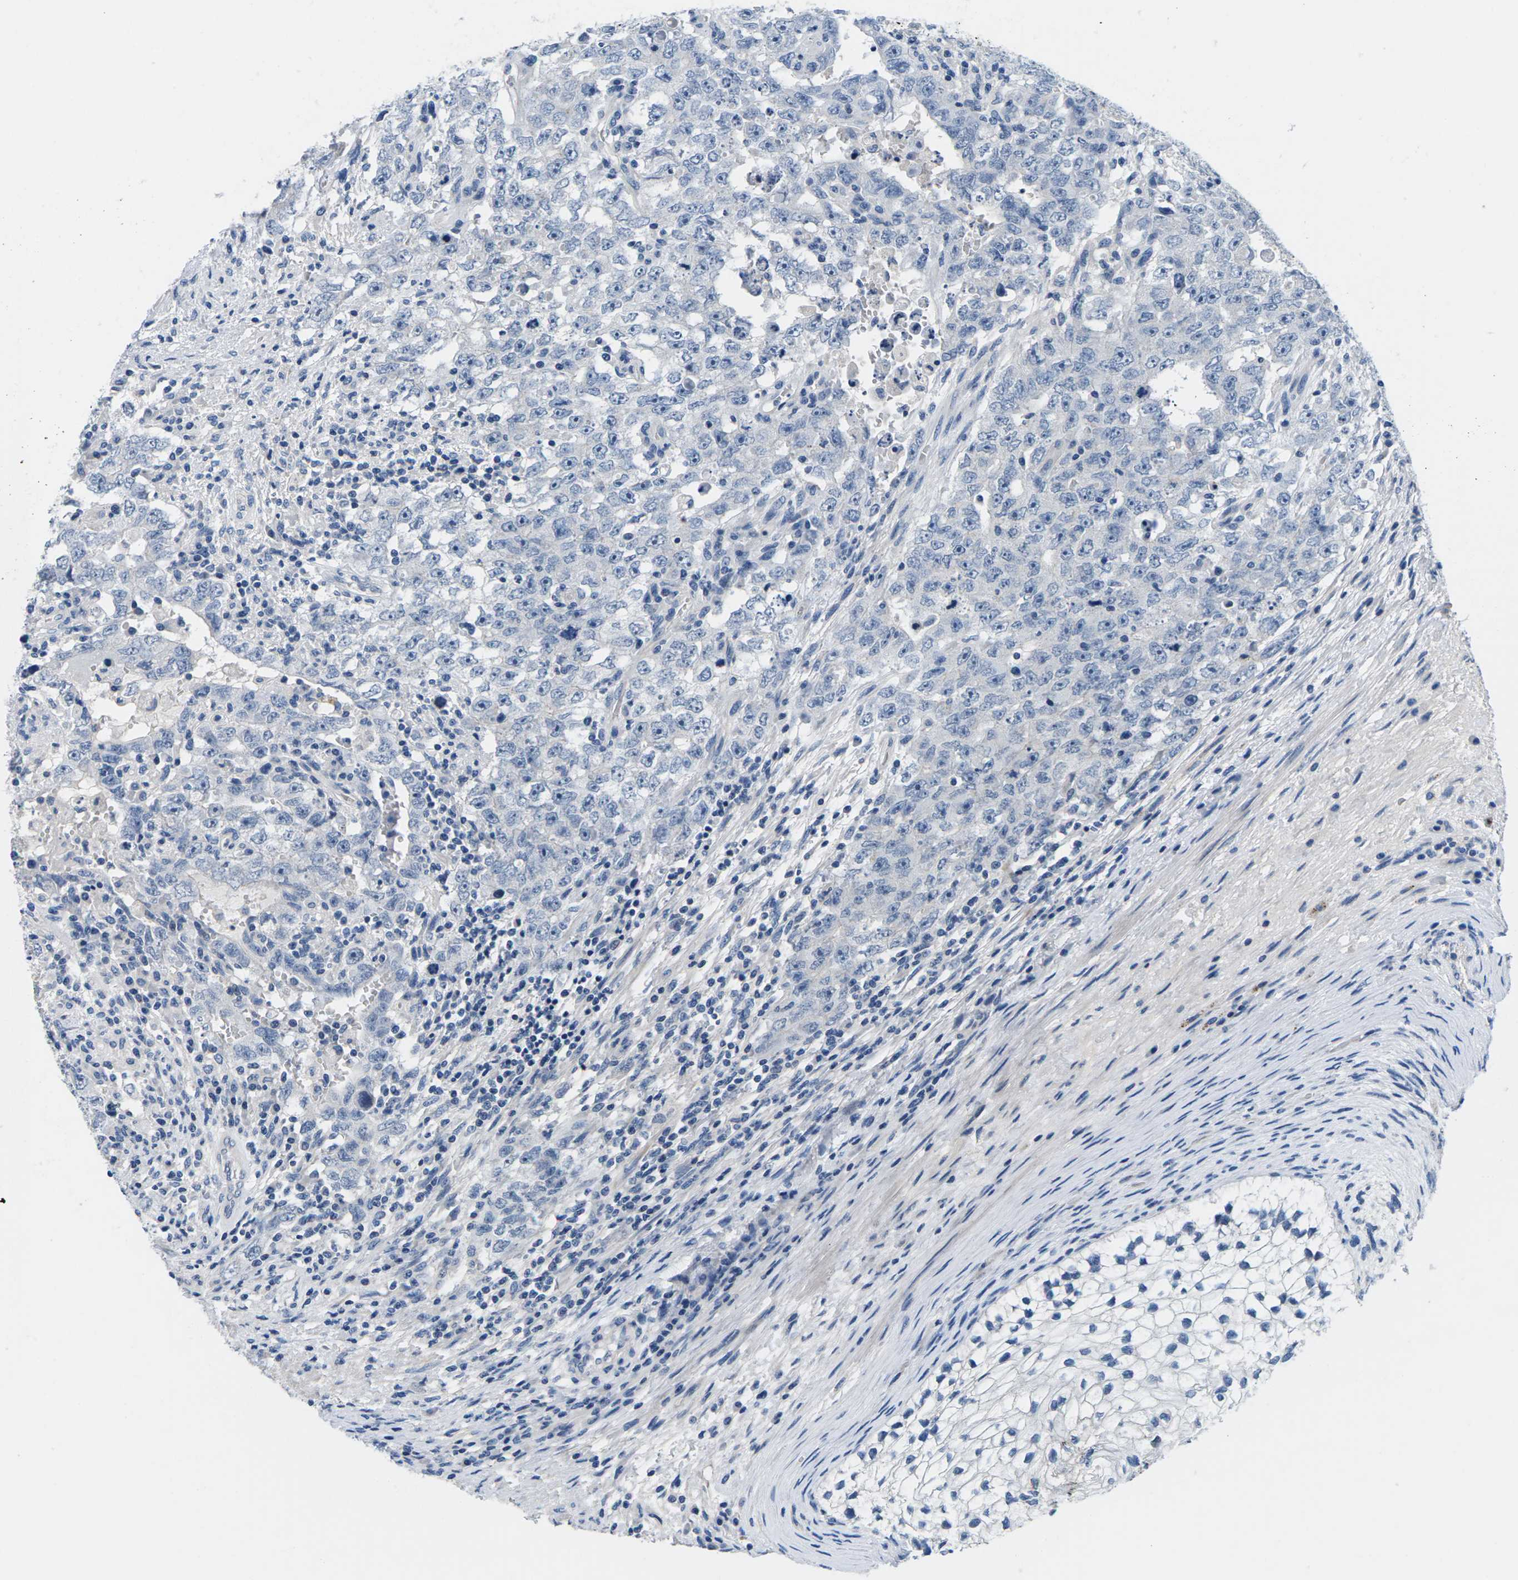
{"staining": {"intensity": "negative", "quantity": "none", "location": "none"}, "tissue": "testis cancer", "cell_type": "Tumor cells", "image_type": "cancer", "snomed": [{"axis": "morphology", "description": "Carcinoma, Embryonal, NOS"}, {"axis": "topography", "description": "Testis"}], "caption": "Immunohistochemistry (IHC) image of testis cancer stained for a protein (brown), which reveals no positivity in tumor cells.", "gene": "TSPAN2", "patient": {"sex": "male", "age": 26}}